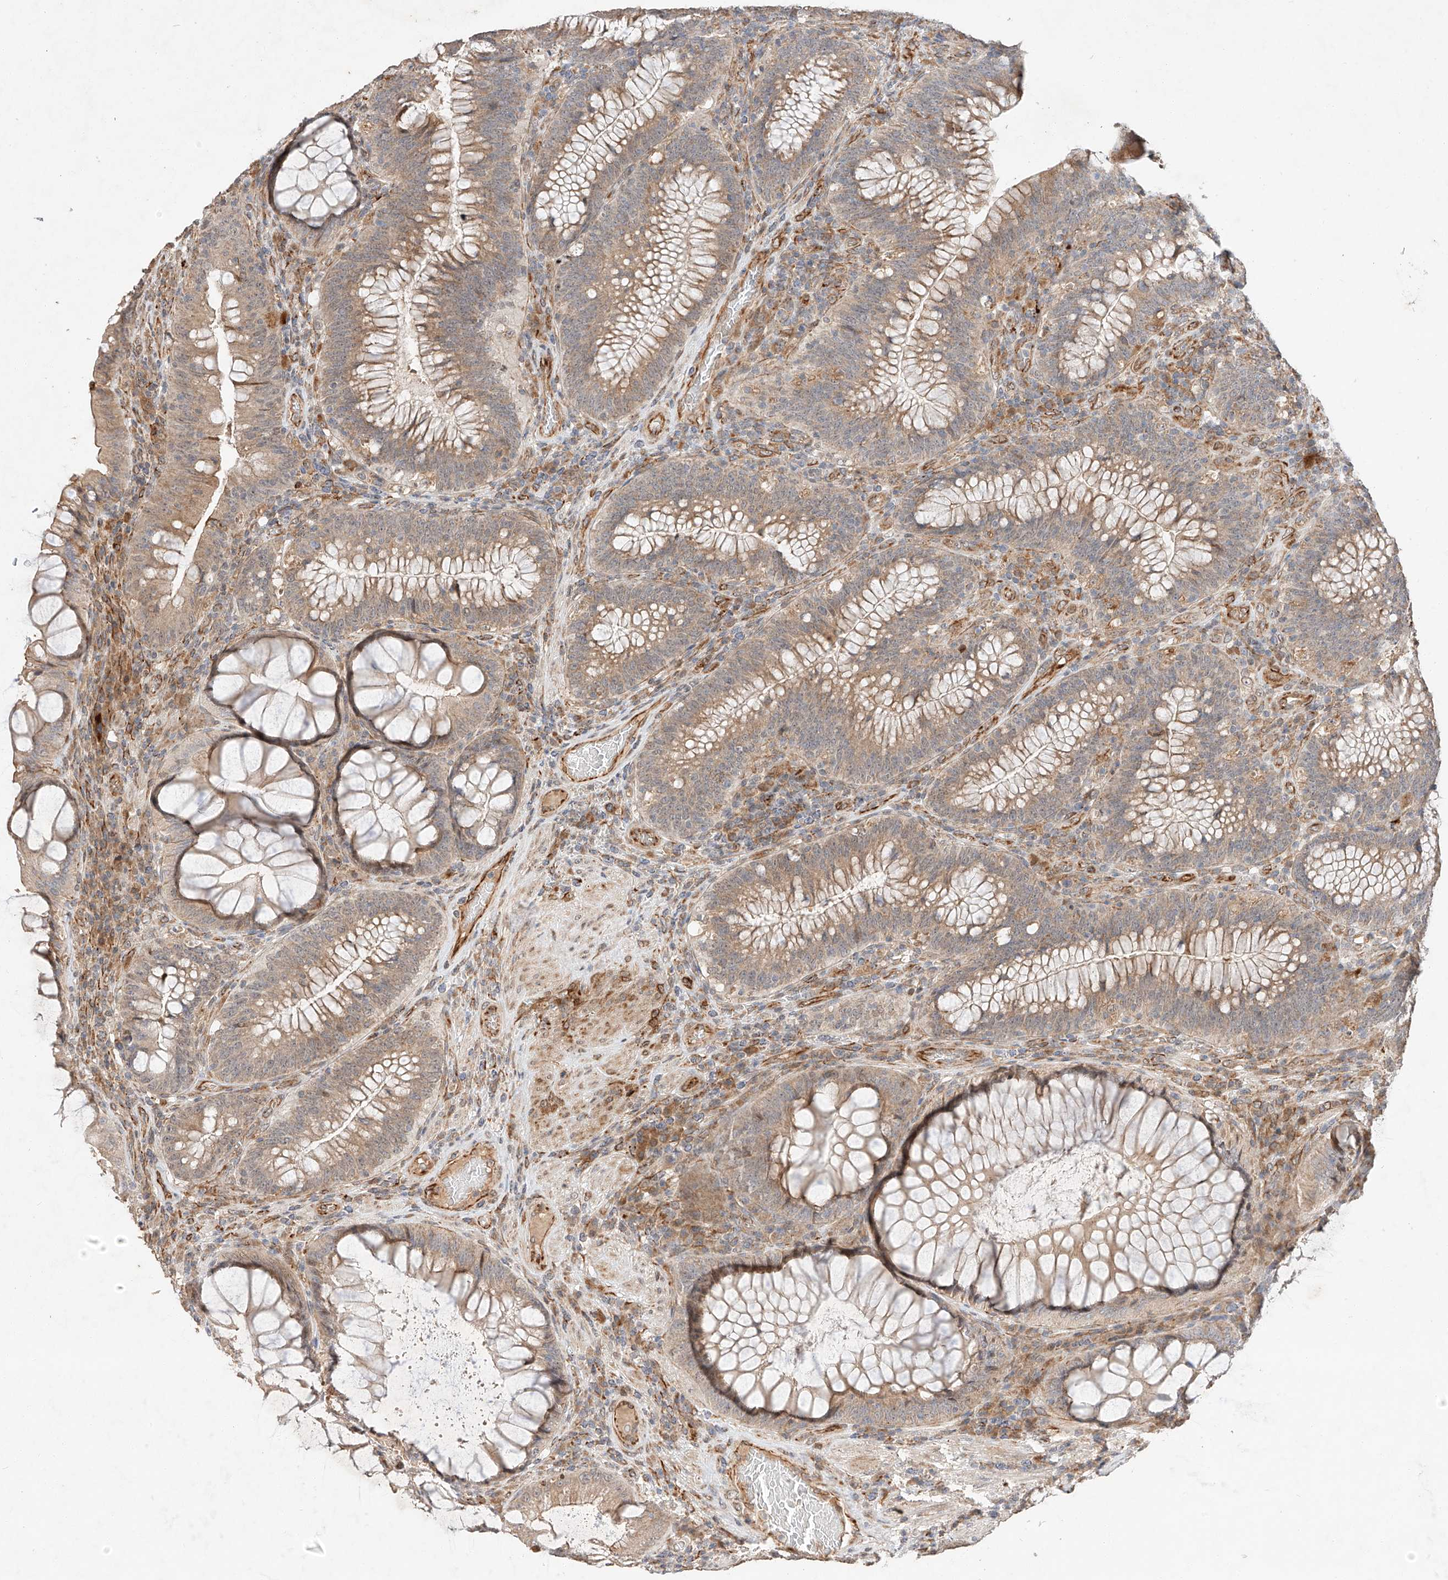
{"staining": {"intensity": "moderate", "quantity": ">75%", "location": "cytoplasmic/membranous"}, "tissue": "colorectal cancer", "cell_type": "Tumor cells", "image_type": "cancer", "snomed": [{"axis": "morphology", "description": "Normal tissue, NOS"}, {"axis": "topography", "description": "Colon"}], "caption": "IHC of human colorectal cancer reveals medium levels of moderate cytoplasmic/membranous staining in about >75% of tumor cells.", "gene": "SUSD6", "patient": {"sex": "female", "age": 82}}